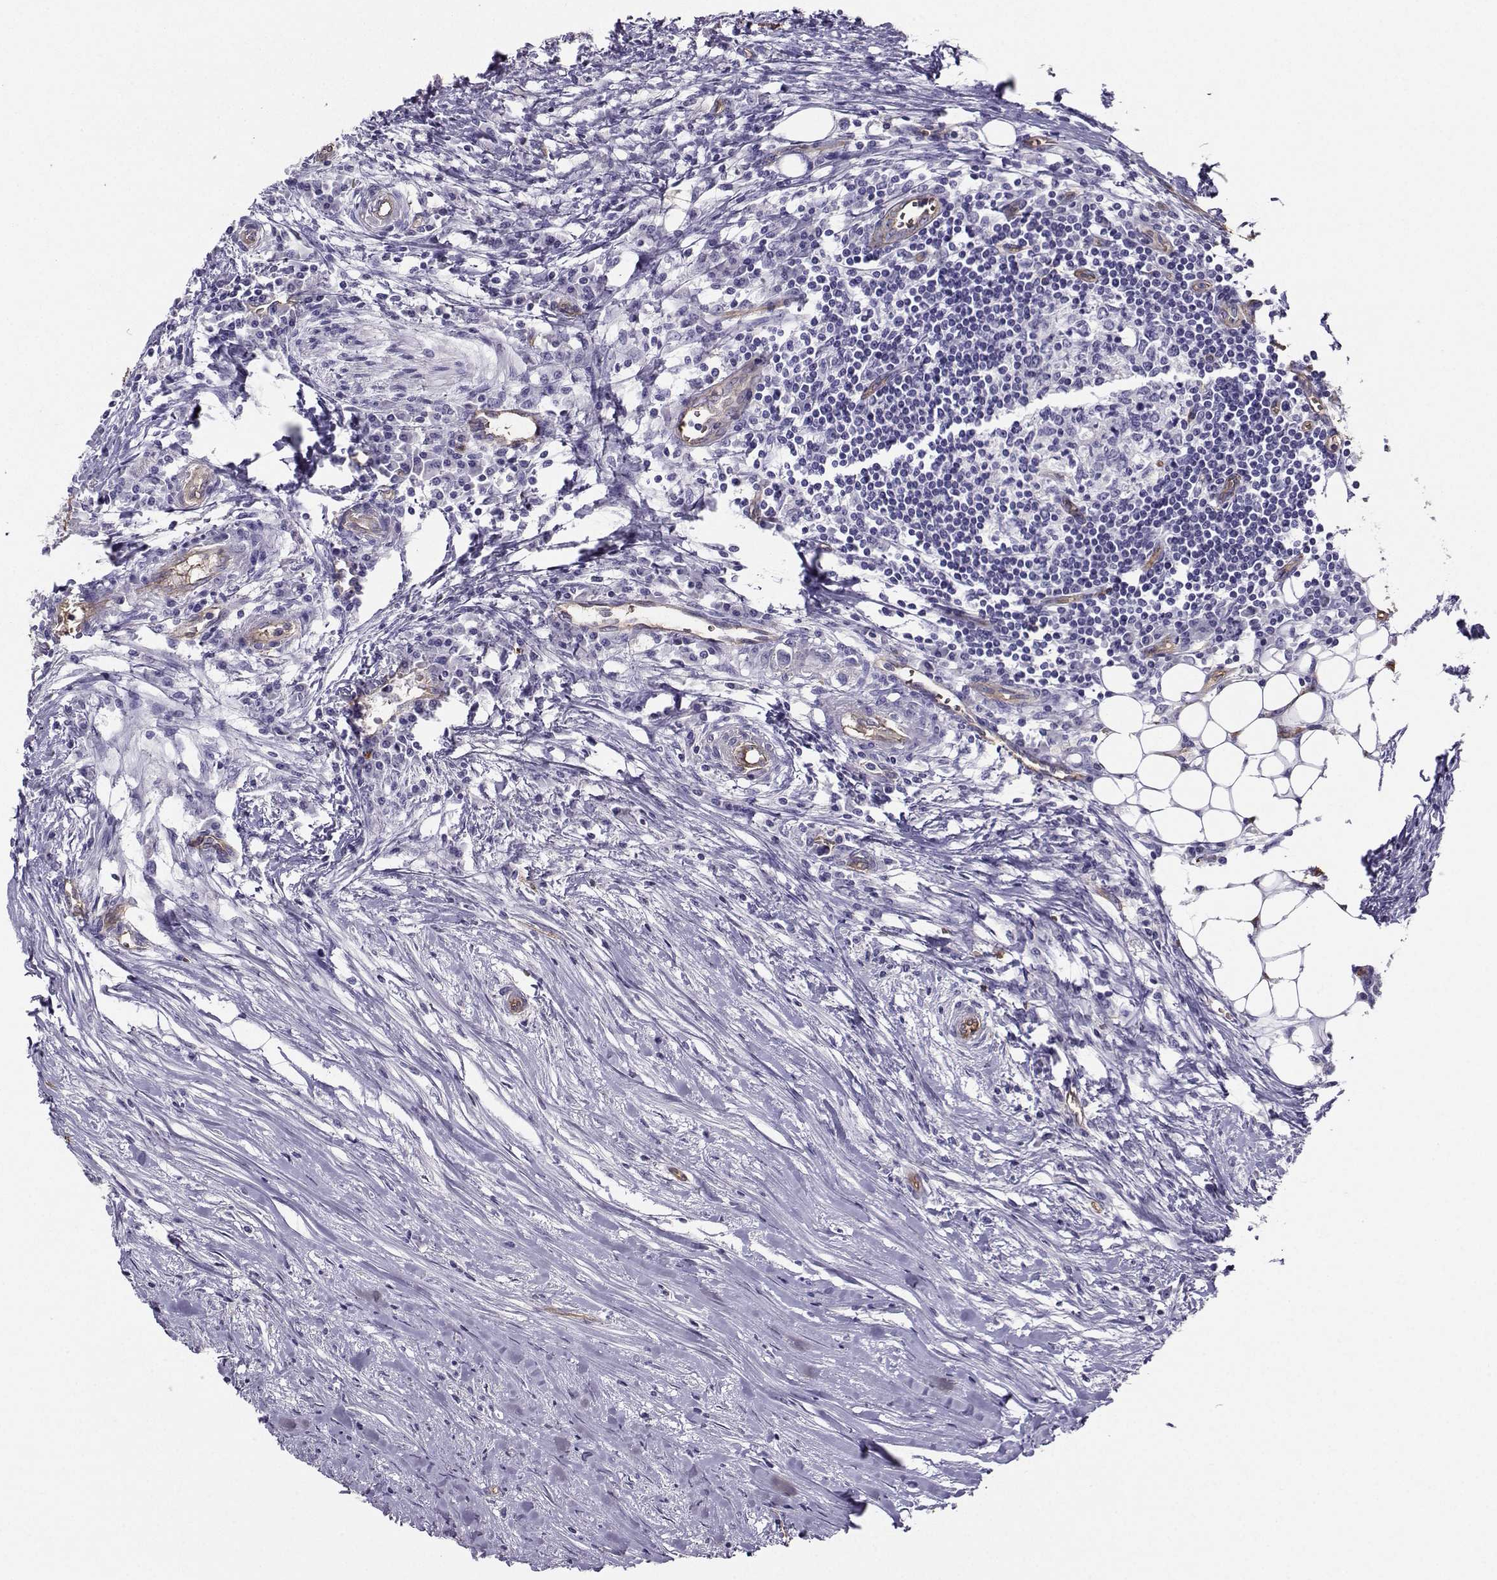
{"staining": {"intensity": "negative", "quantity": "none", "location": "none"}, "tissue": "colorectal cancer", "cell_type": "Tumor cells", "image_type": "cancer", "snomed": [{"axis": "morphology", "description": "Adenocarcinoma, NOS"}, {"axis": "topography", "description": "Colon"}], "caption": "The immunohistochemistry micrograph has no significant expression in tumor cells of colorectal cancer tissue.", "gene": "CLUL1", "patient": {"sex": "male", "age": 53}}